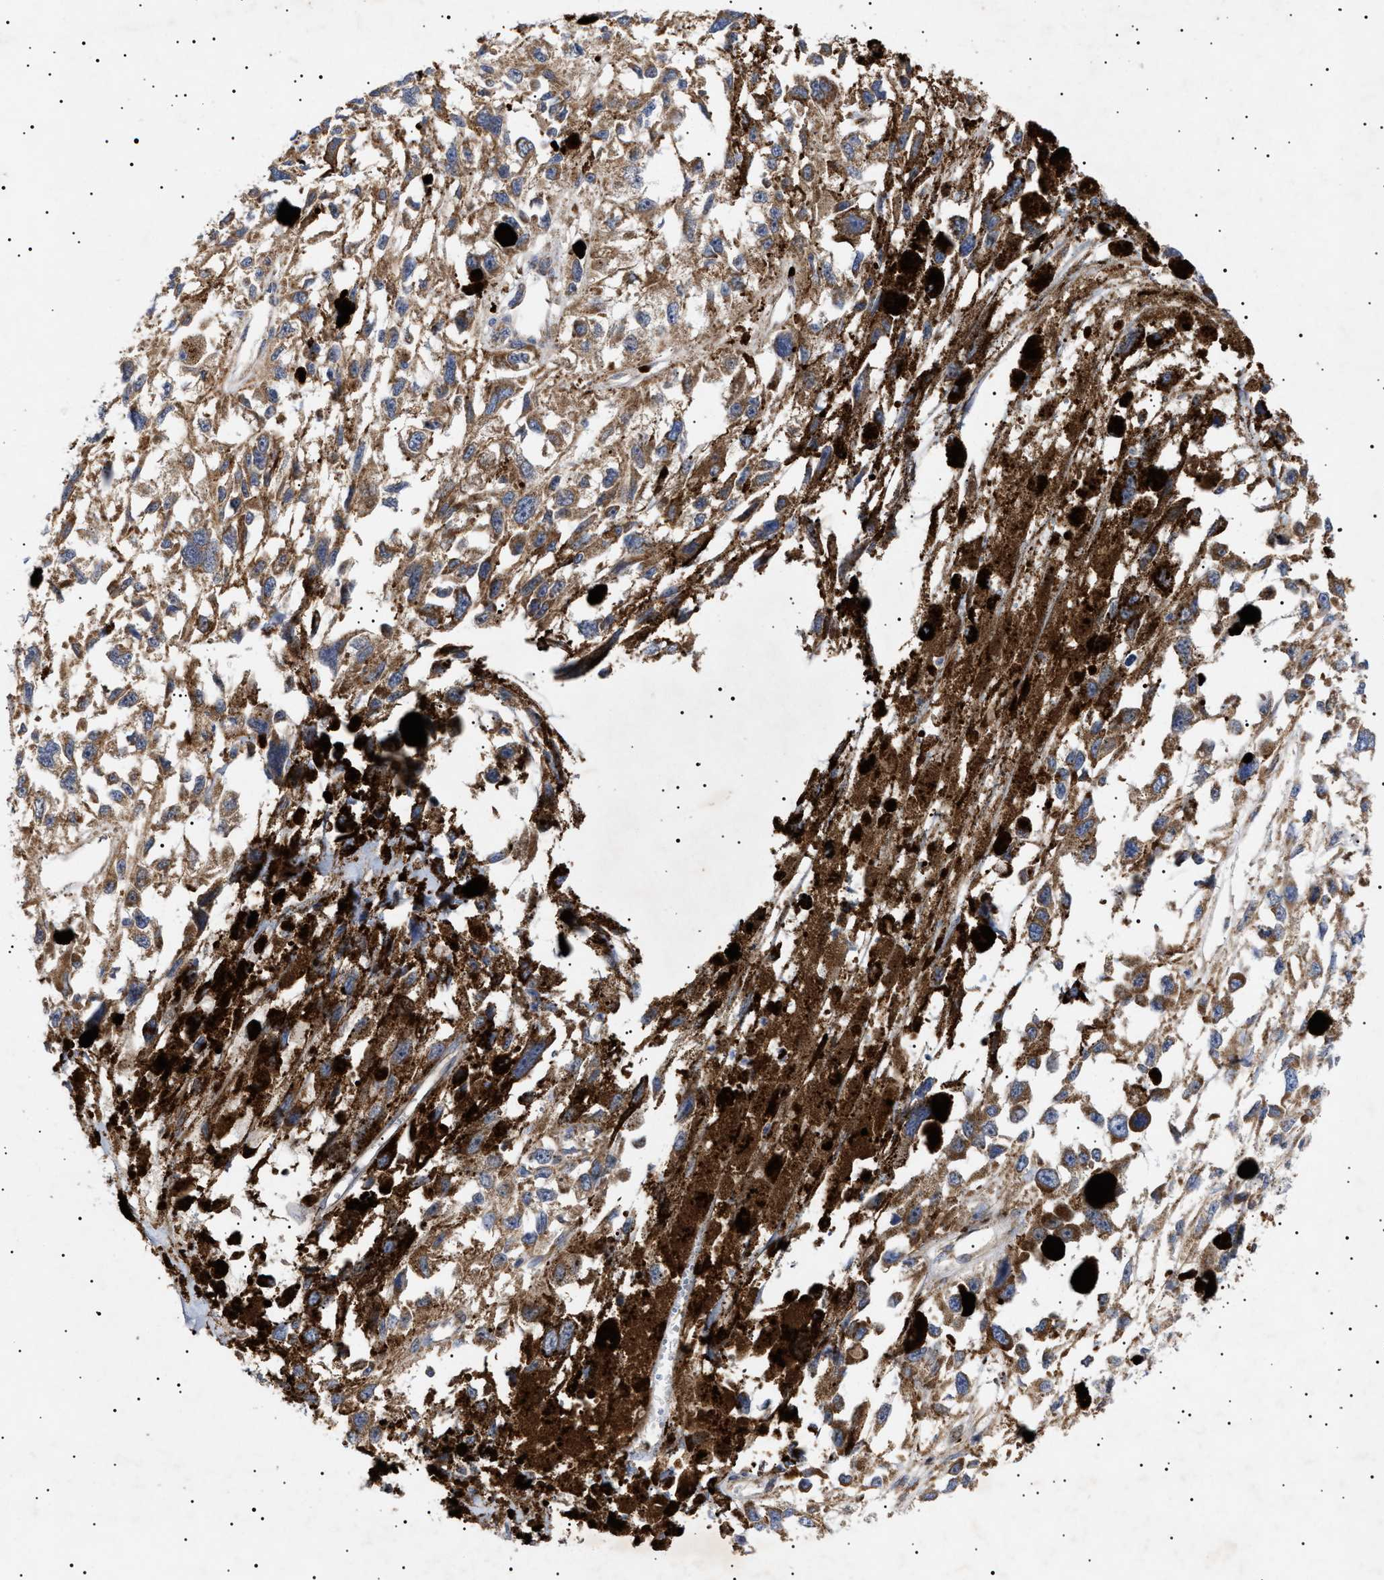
{"staining": {"intensity": "moderate", "quantity": ">75%", "location": "cytoplasmic/membranous"}, "tissue": "melanoma", "cell_type": "Tumor cells", "image_type": "cancer", "snomed": [{"axis": "morphology", "description": "Malignant melanoma, Metastatic site"}, {"axis": "topography", "description": "Lymph node"}], "caption": "Immunohistochemistry image of neoplastic tissue: melanoma stained using IHC displays medium levels of moderate protein expression localized specifically in the cytoplasmic/membranous of tumor cells, appearing as a cytoplasmic/membranous brown color.", "gene": "MRPL10", "patient": {"sex": "male", "age": 59}}